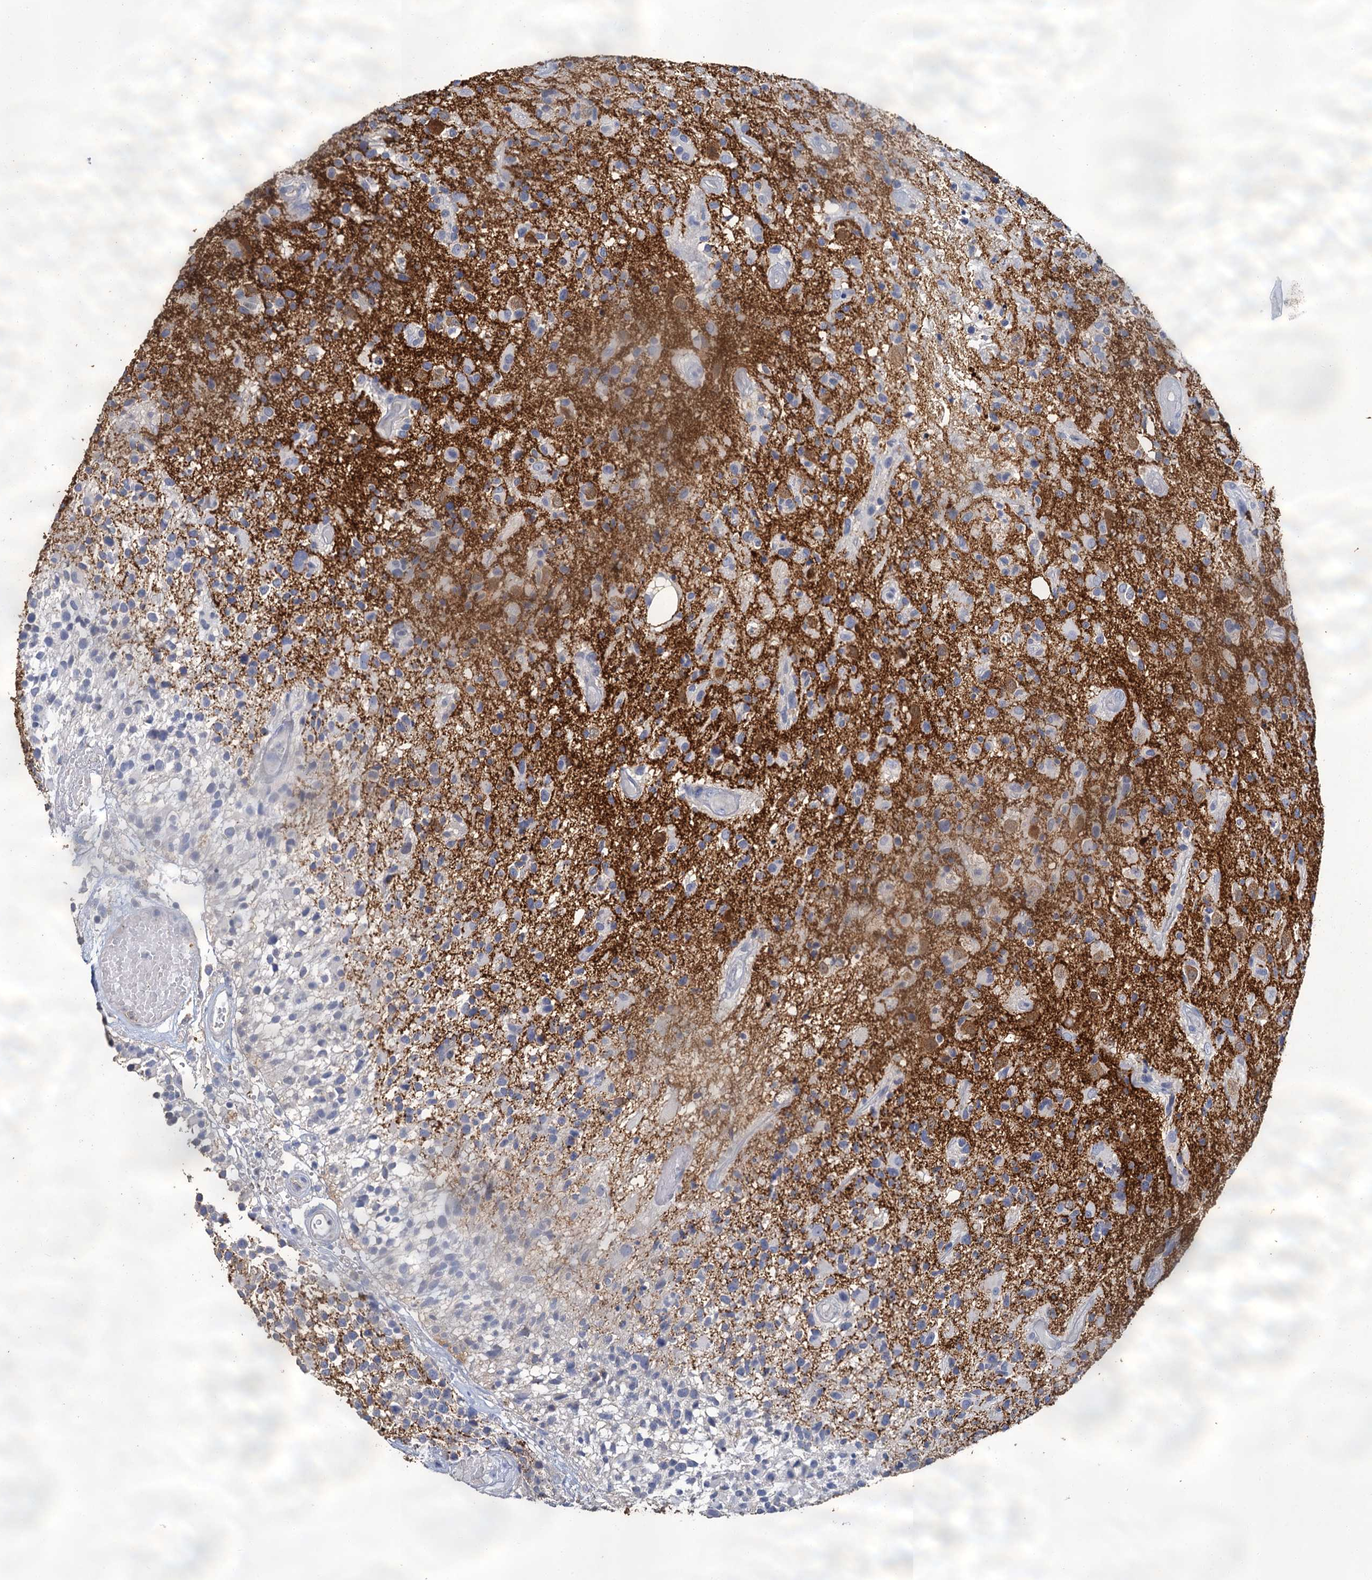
{"staining": {"intensity": "negative", "quantity": "none", "location": "none"}, "tissue": "glioma", "cell_type": "Tumor cells", "image_type": "cancer", "snomed": [{"axis": "morphology", "description": "Glioma, malignant, High grade"}, {"axis": "morphology", "description": "Glioblastoma, NOS"}, {"axis": "topography", "description": "Brain"}], "caption": "Photomicrograph shows no significant protein expression in tumor cells of glioblastoma. Nuclei are stained in blue.", "gene": "SNCB", "patient": {"sex": "male", "age": 60}}